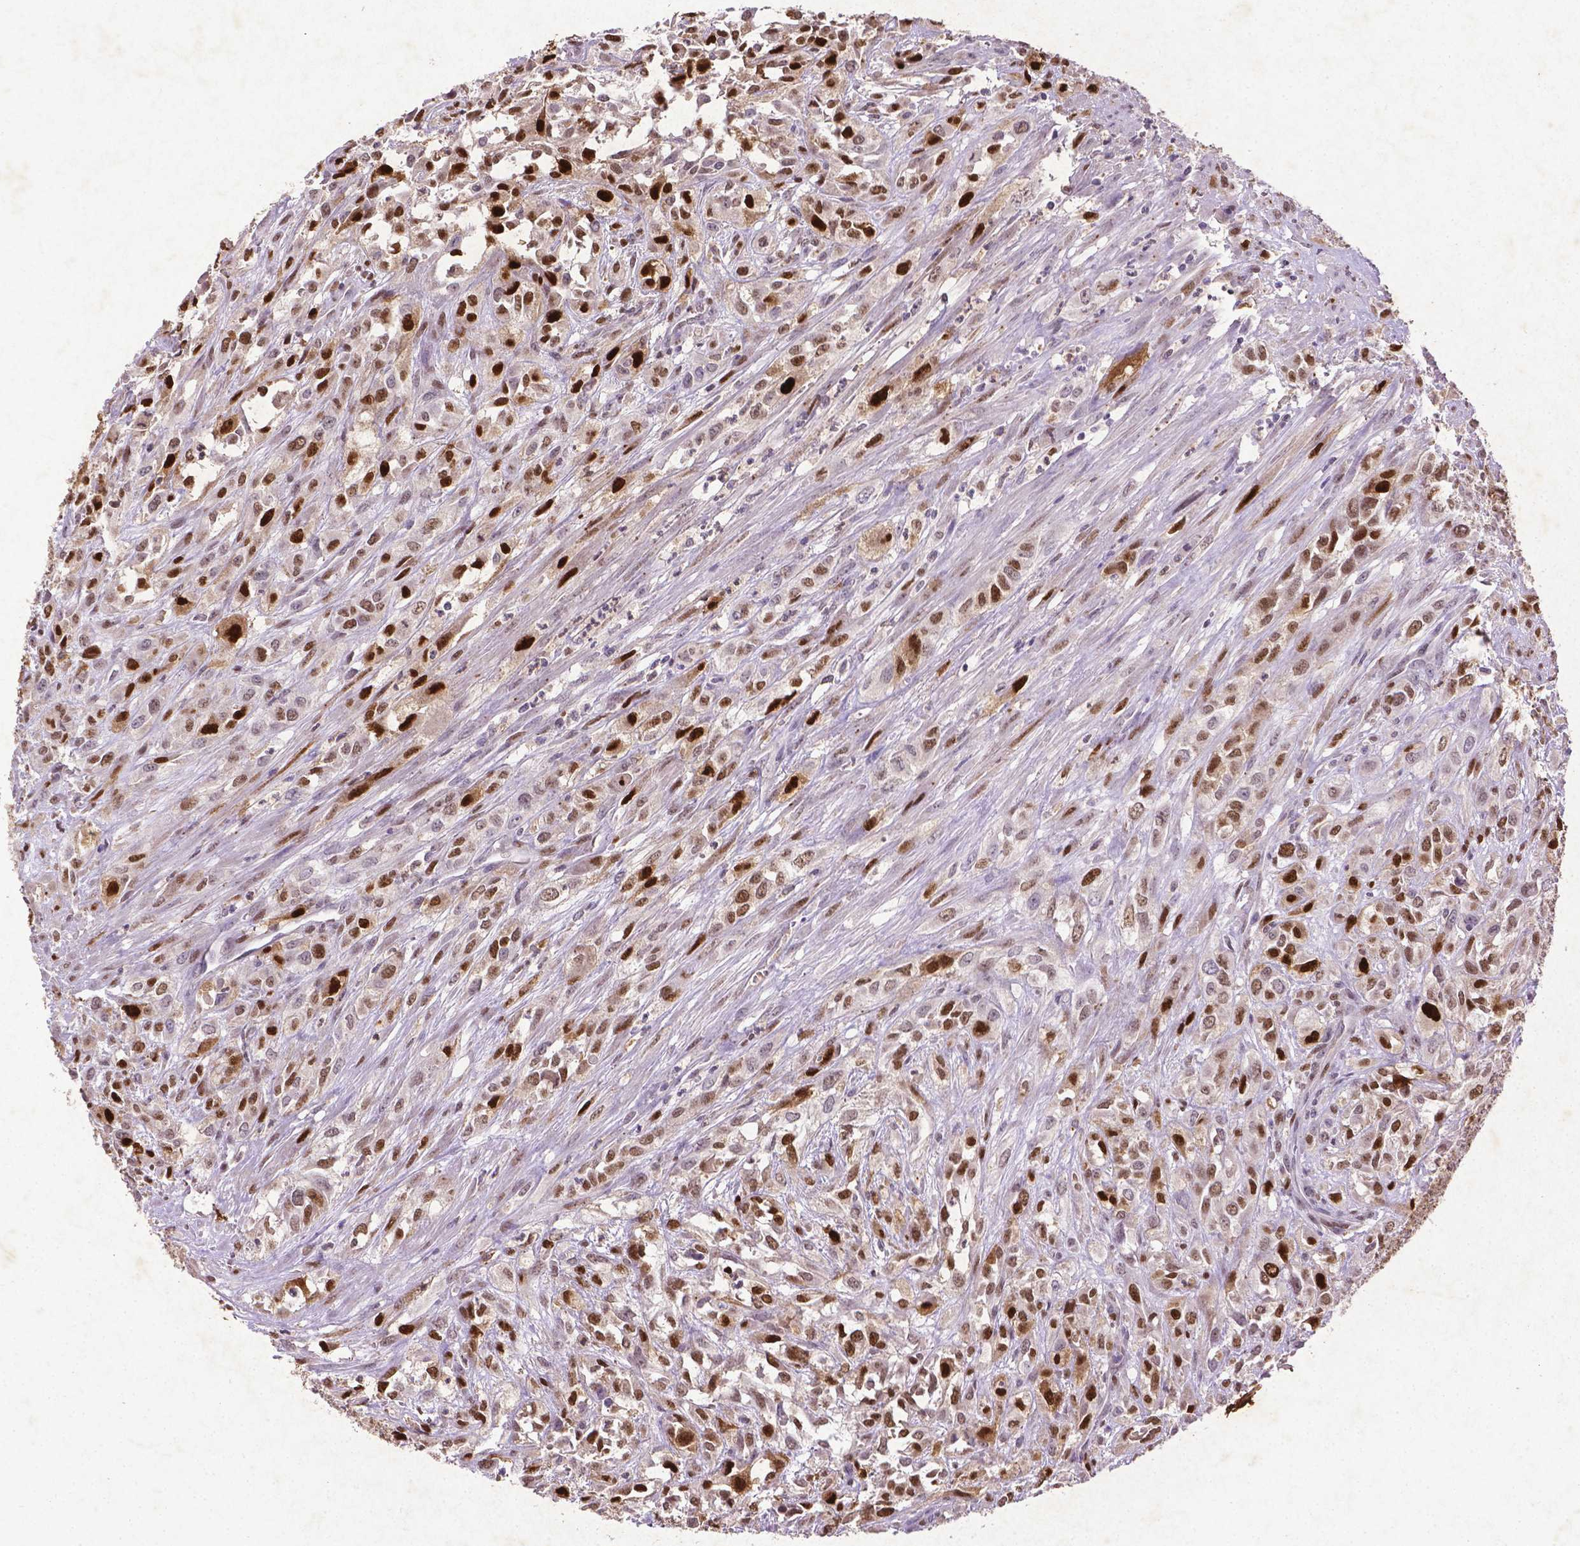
{"staining": {"intensity": "strong", "quantity": ">75%", "location": "nuclear"}, "tissue": "urothelial cancer", "cell_type": "Tumor cells", "image_type": "cancer", "snomed": [{"axis": "morphology", "description": "Urothelial carcinoma, High grade"}, {"axis": "topography", "description": "Urinary bladder"}], "caption": "Immunohistochemistry (IHC) staining of urothelial carcinoma (high-grade), which reveals high levels of strong nuclear staining in about >75% of tumor cells indicating strong nuclear protein expression. The staining was performed using DAB (3,3'-diaminobenzidine) (brown) for protein detection and nuclei were counterstained in hematoxylin (blue).", "gene": "CDKN1A", "patient": {"sex": "male", "age": 67}}